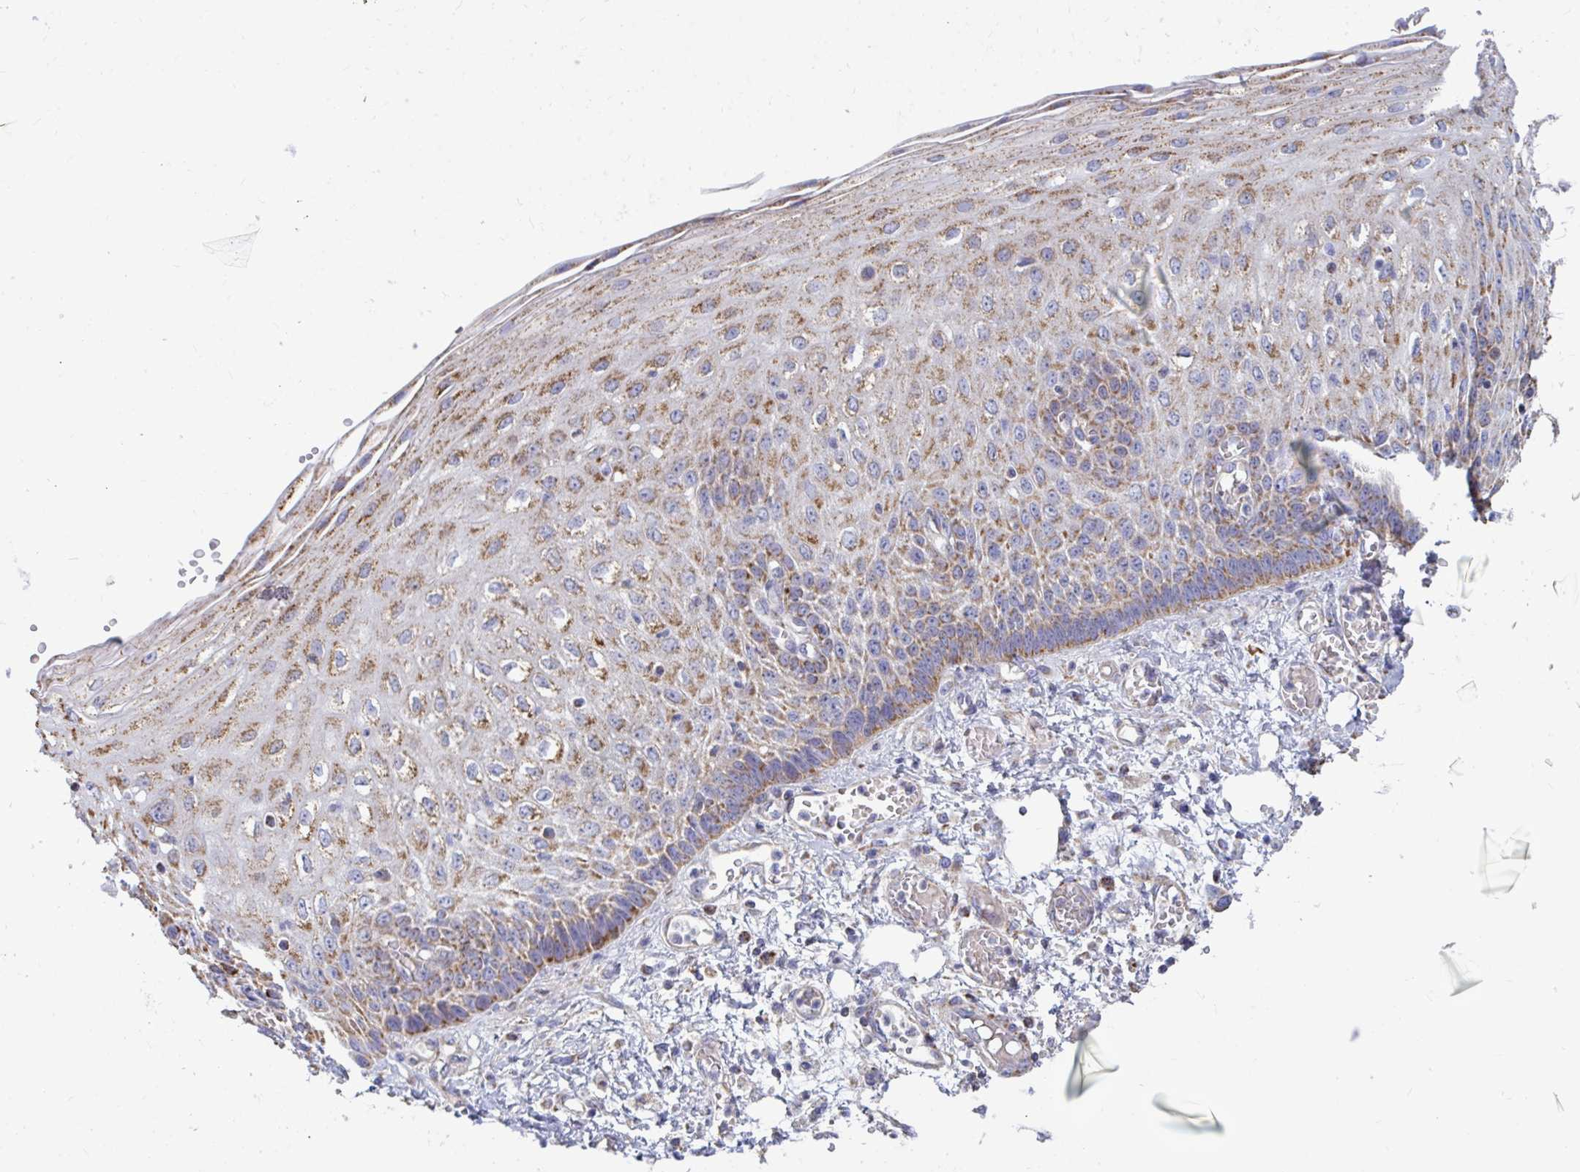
{"staining": {"intensity": "moderate", "quantity": ">75%", "location": "cytoplasmic/membranous"}, "tissue": "esophagus", "cell_type": "Squamous epithelial cells", "image_type": "normal", "snomed": [{"axis": "morphology", "description": "Normal tissue, NOS"}, {"axis": "morphology", "description": "Adenocarcinoma, NOS"}, {"axis": "topography", "description": "Esophagus"}], "caption": "Squamous epithelial cells show medium levels of moderate cytoplasmic/membranous positivity in about >75% of cells in unremarkable esophagus.", "gene": "OR10R2", "patient": {"sex": "male", "age": 81}}